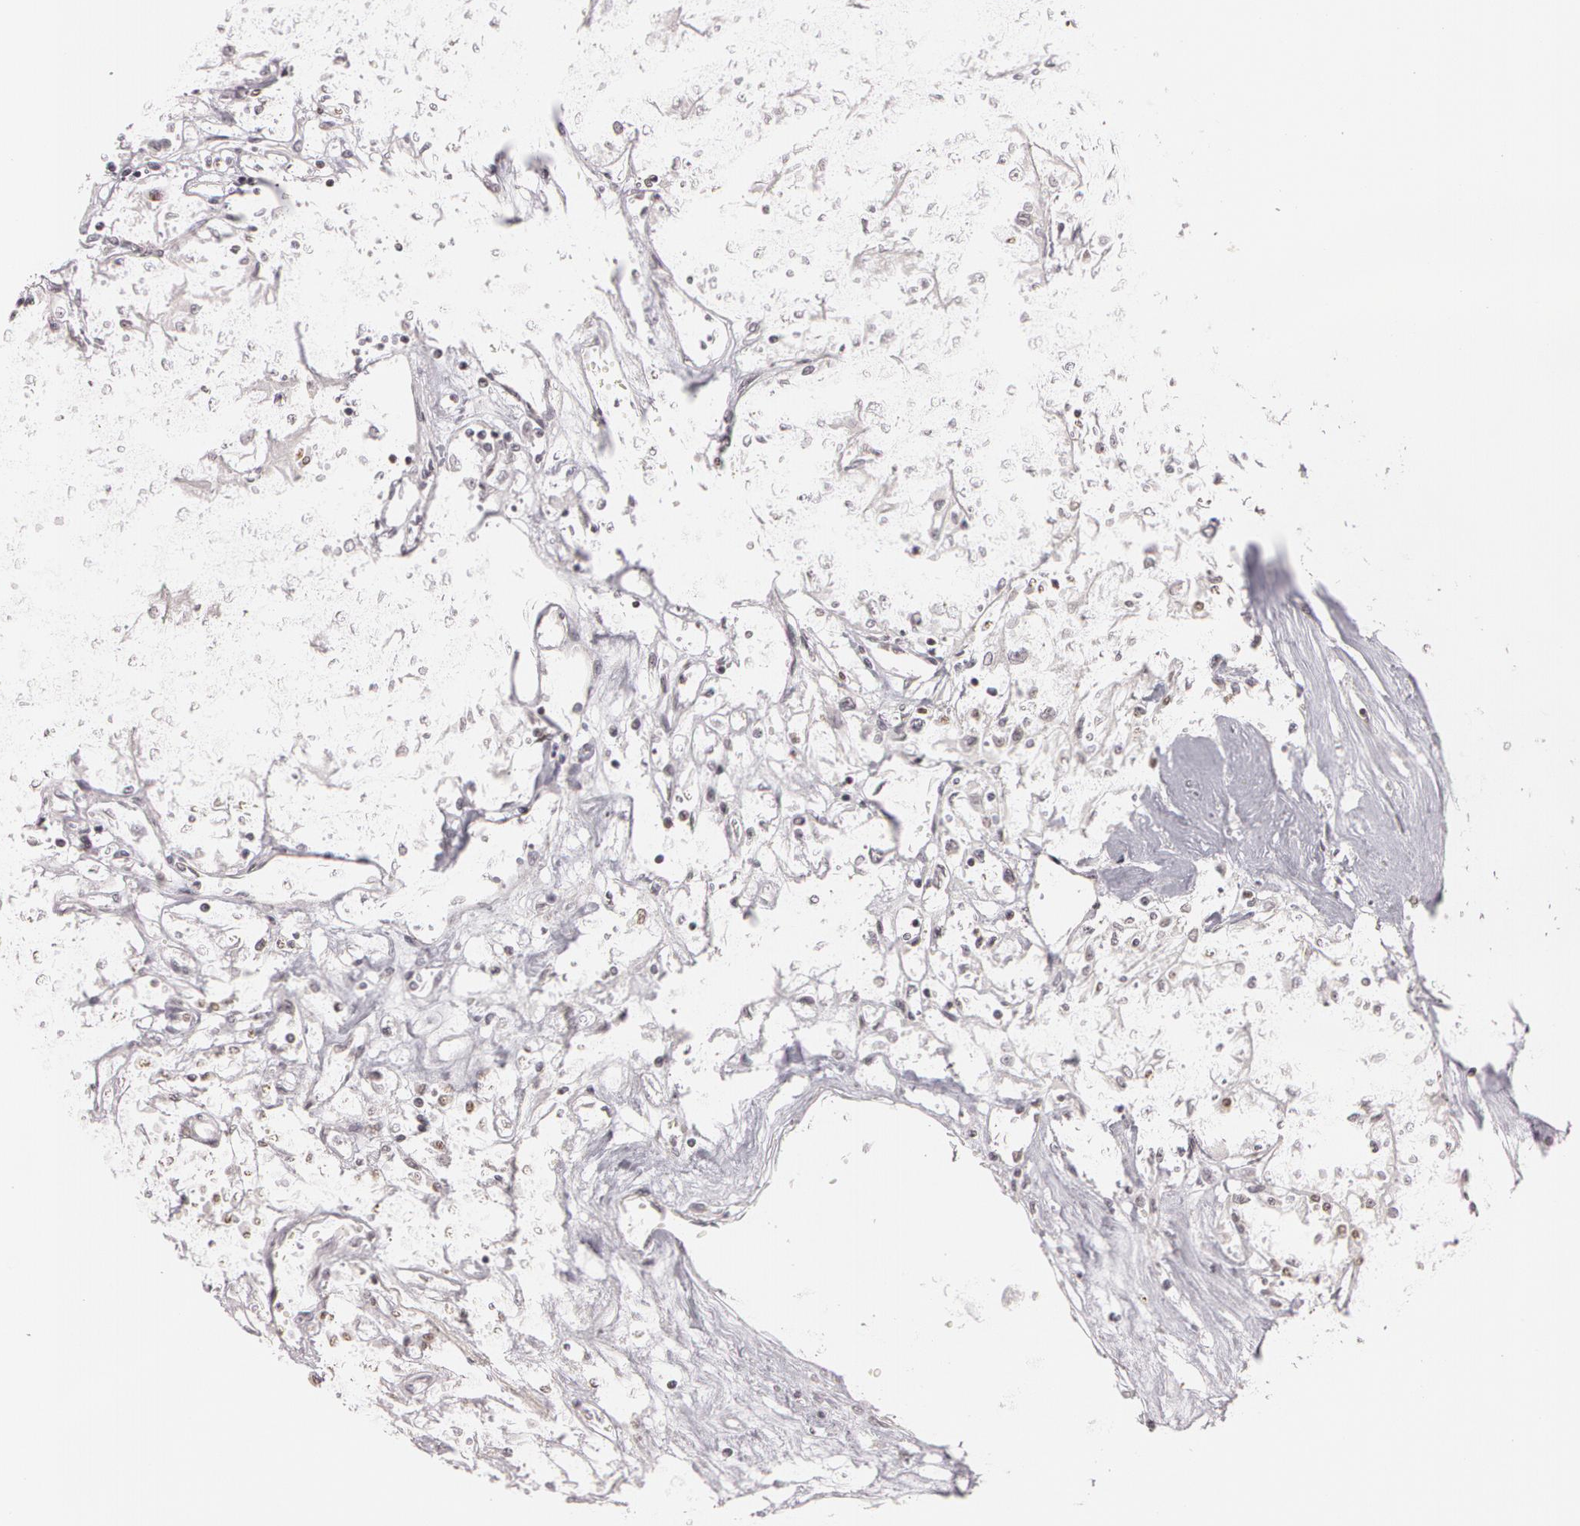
{"staining": {"intensity": "weak", "quantity": "25%-75%", "location": "nuclear"}, "tissue": "renal cancer", "cell_type": "Tumor cells", "image_type": "cancer", "snomed": [{"axis": "morphology", "description": "Adenocarcinoma, NOS"}, {"axis": "topography", "description": "Kidney"}], "caption": "Human renal adenocarcinoma stained with a brown dye exhibits weak nuclear positive staining in about 25%-75% of tumor cells.", "gene": "FBL", "patient": {"sex": "male", "age": 78}}